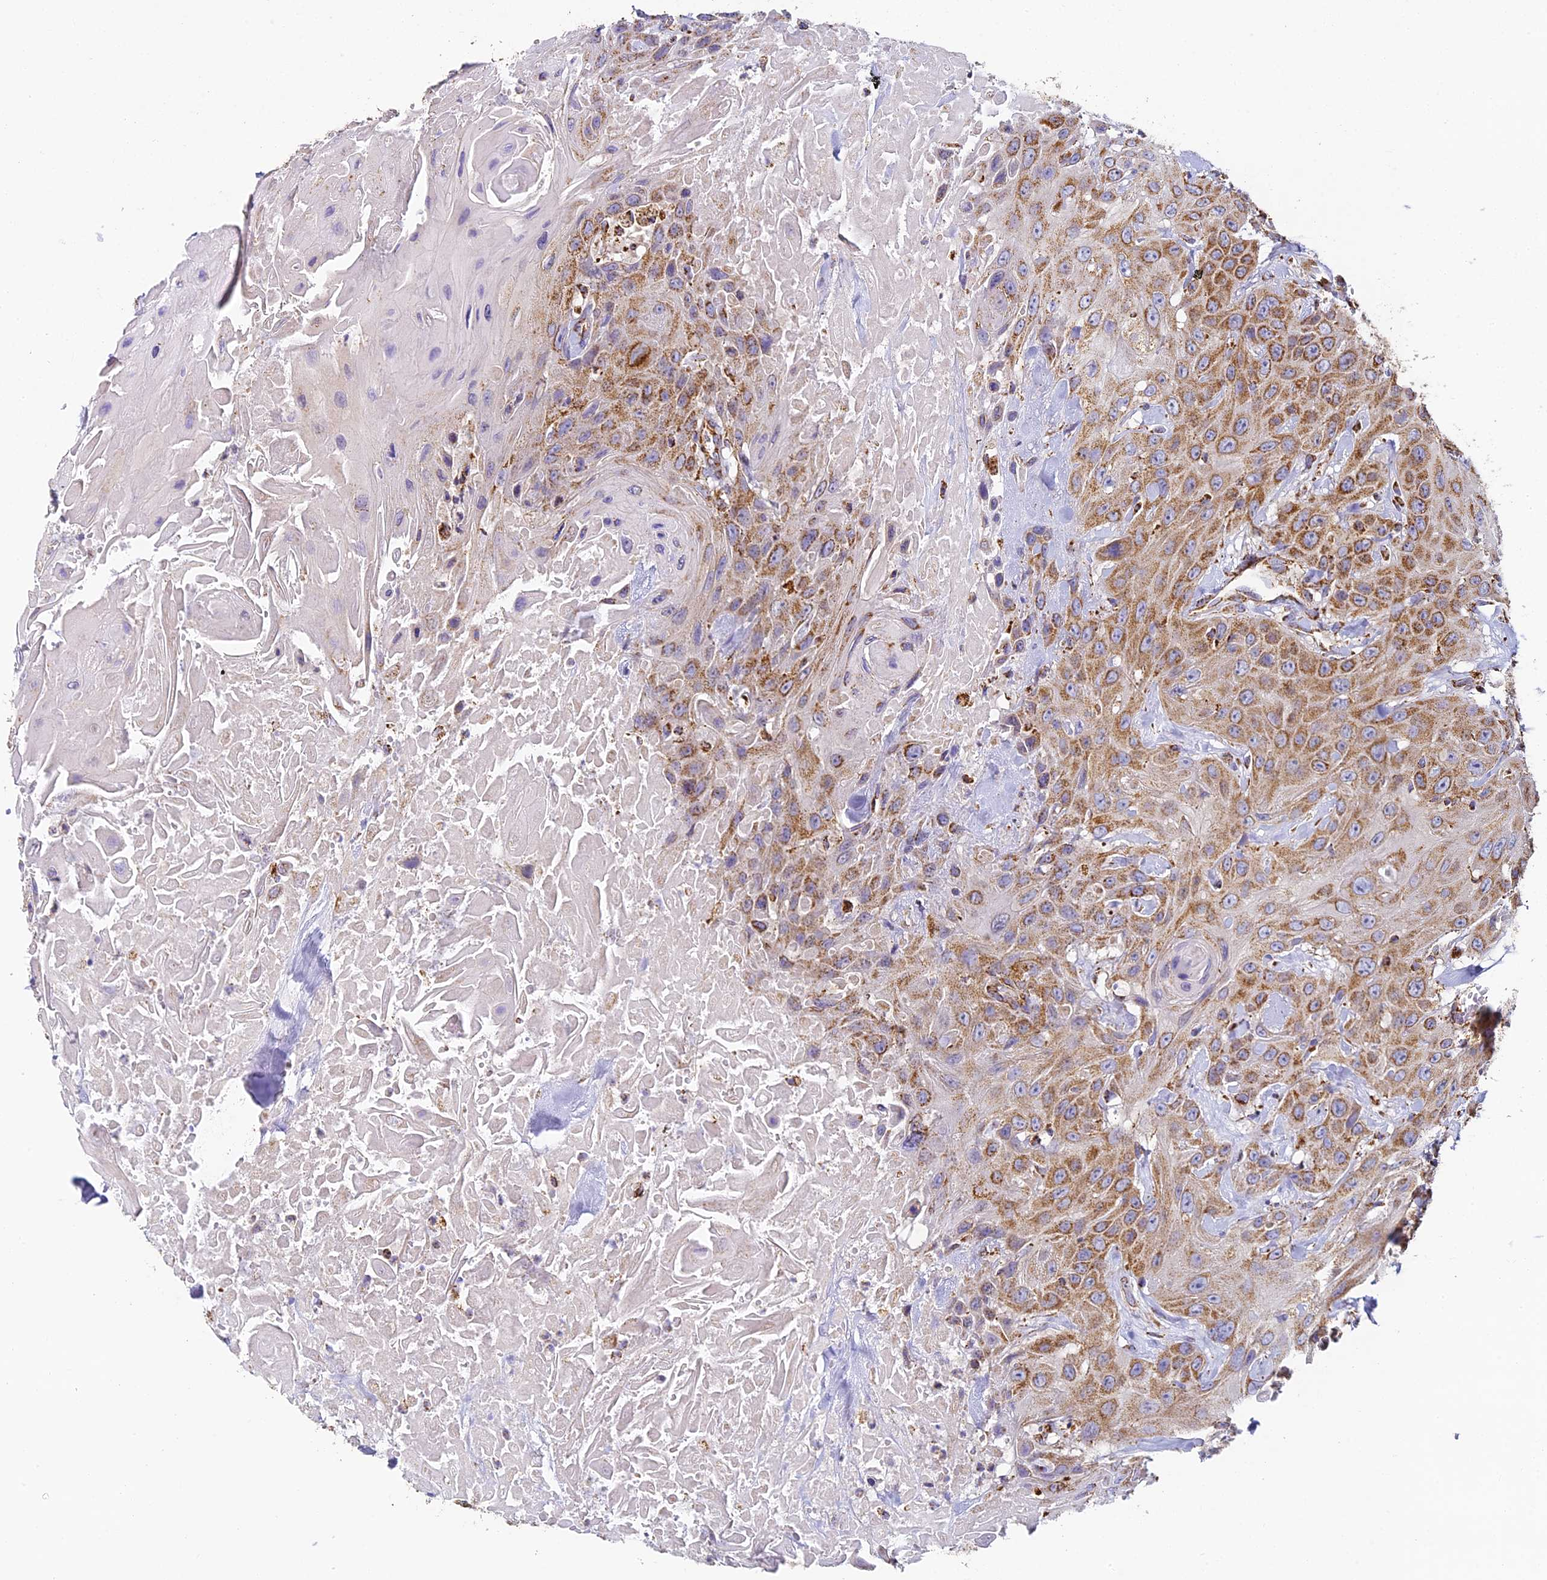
{"staining": {"intensity": "moderate", "quantity": ">75%", "location": "cytoplasmic/membranous"}, "tissue": "head and neck cancer", "cell_type": "Tumor cells", "image_type": "cancer", "snomed": [{"axis": "morphology", "description": "Squamous cell carcinoma, NOS"}, {"axis": "topography", "description": "Head-Neck"}], "caption": "Moderate cytoplasmic/membranous staining is appreciated in approximately >75% of tumor cells in squamous cell carcinoma (head and neck).", "gene": "STK17A", "patient": {"sex": "male", "age": 81}}